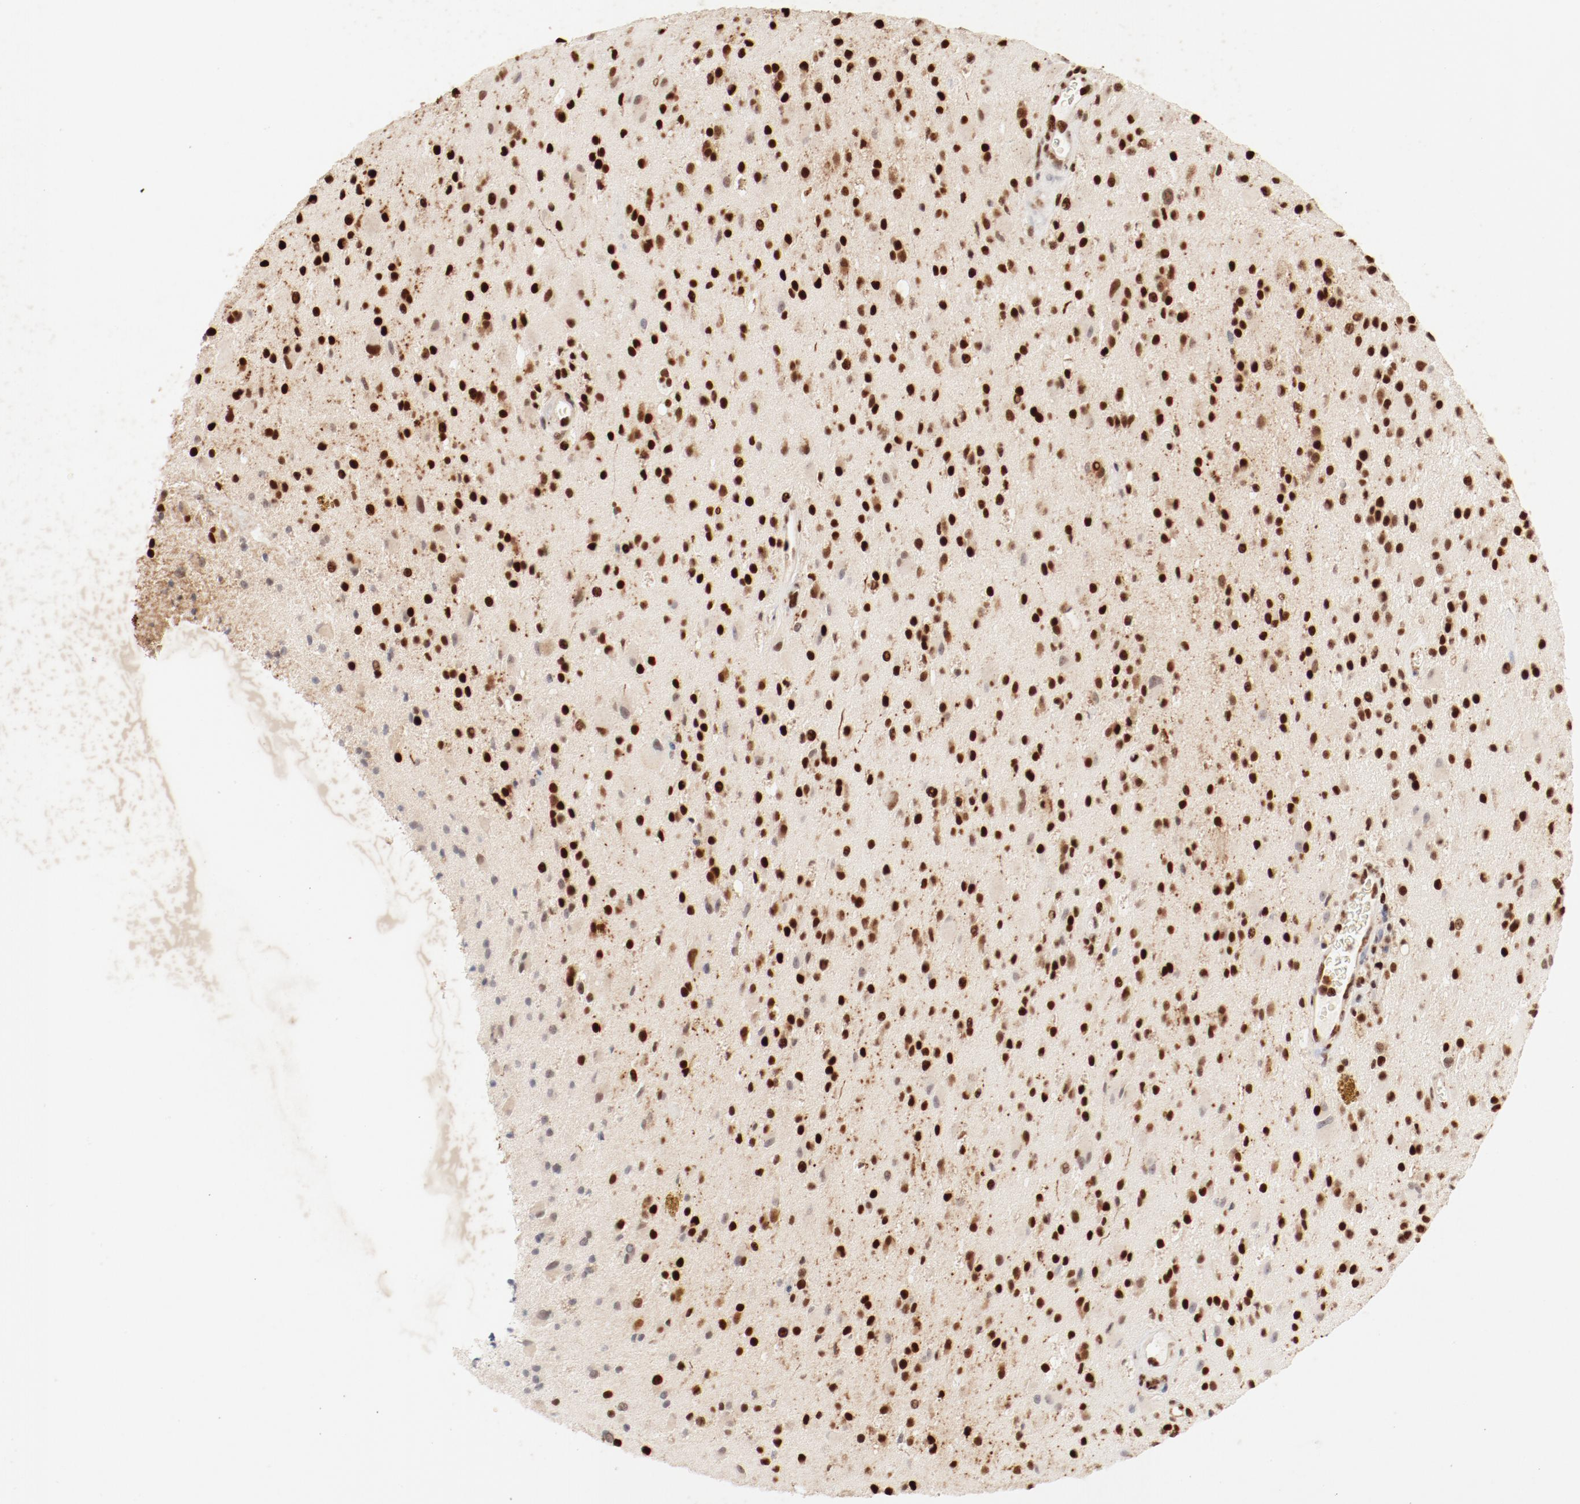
{"staining": {"intensity": "strong", "quantity": ">75%", "location": "nuclear"}, "tissue": "glioma", "cell_type": "Tumor cells", "image_type": "cancer", "snomed": [{"axis": "morphology", "description": "Glioma, malignant, Low grade"}, {"axis": "topography", "description": "Brain"}], "caption": "High-power microscopy captured an IHC micrograph of malignant low-grade glioma, revealing strong nuclear positivity in about >75% of tumor cells. (brown staining indicates protein expression, while blue staining denotes nuclei).", "gene": "FAM50A", "patient": {"sex": "male", "age": 58}}